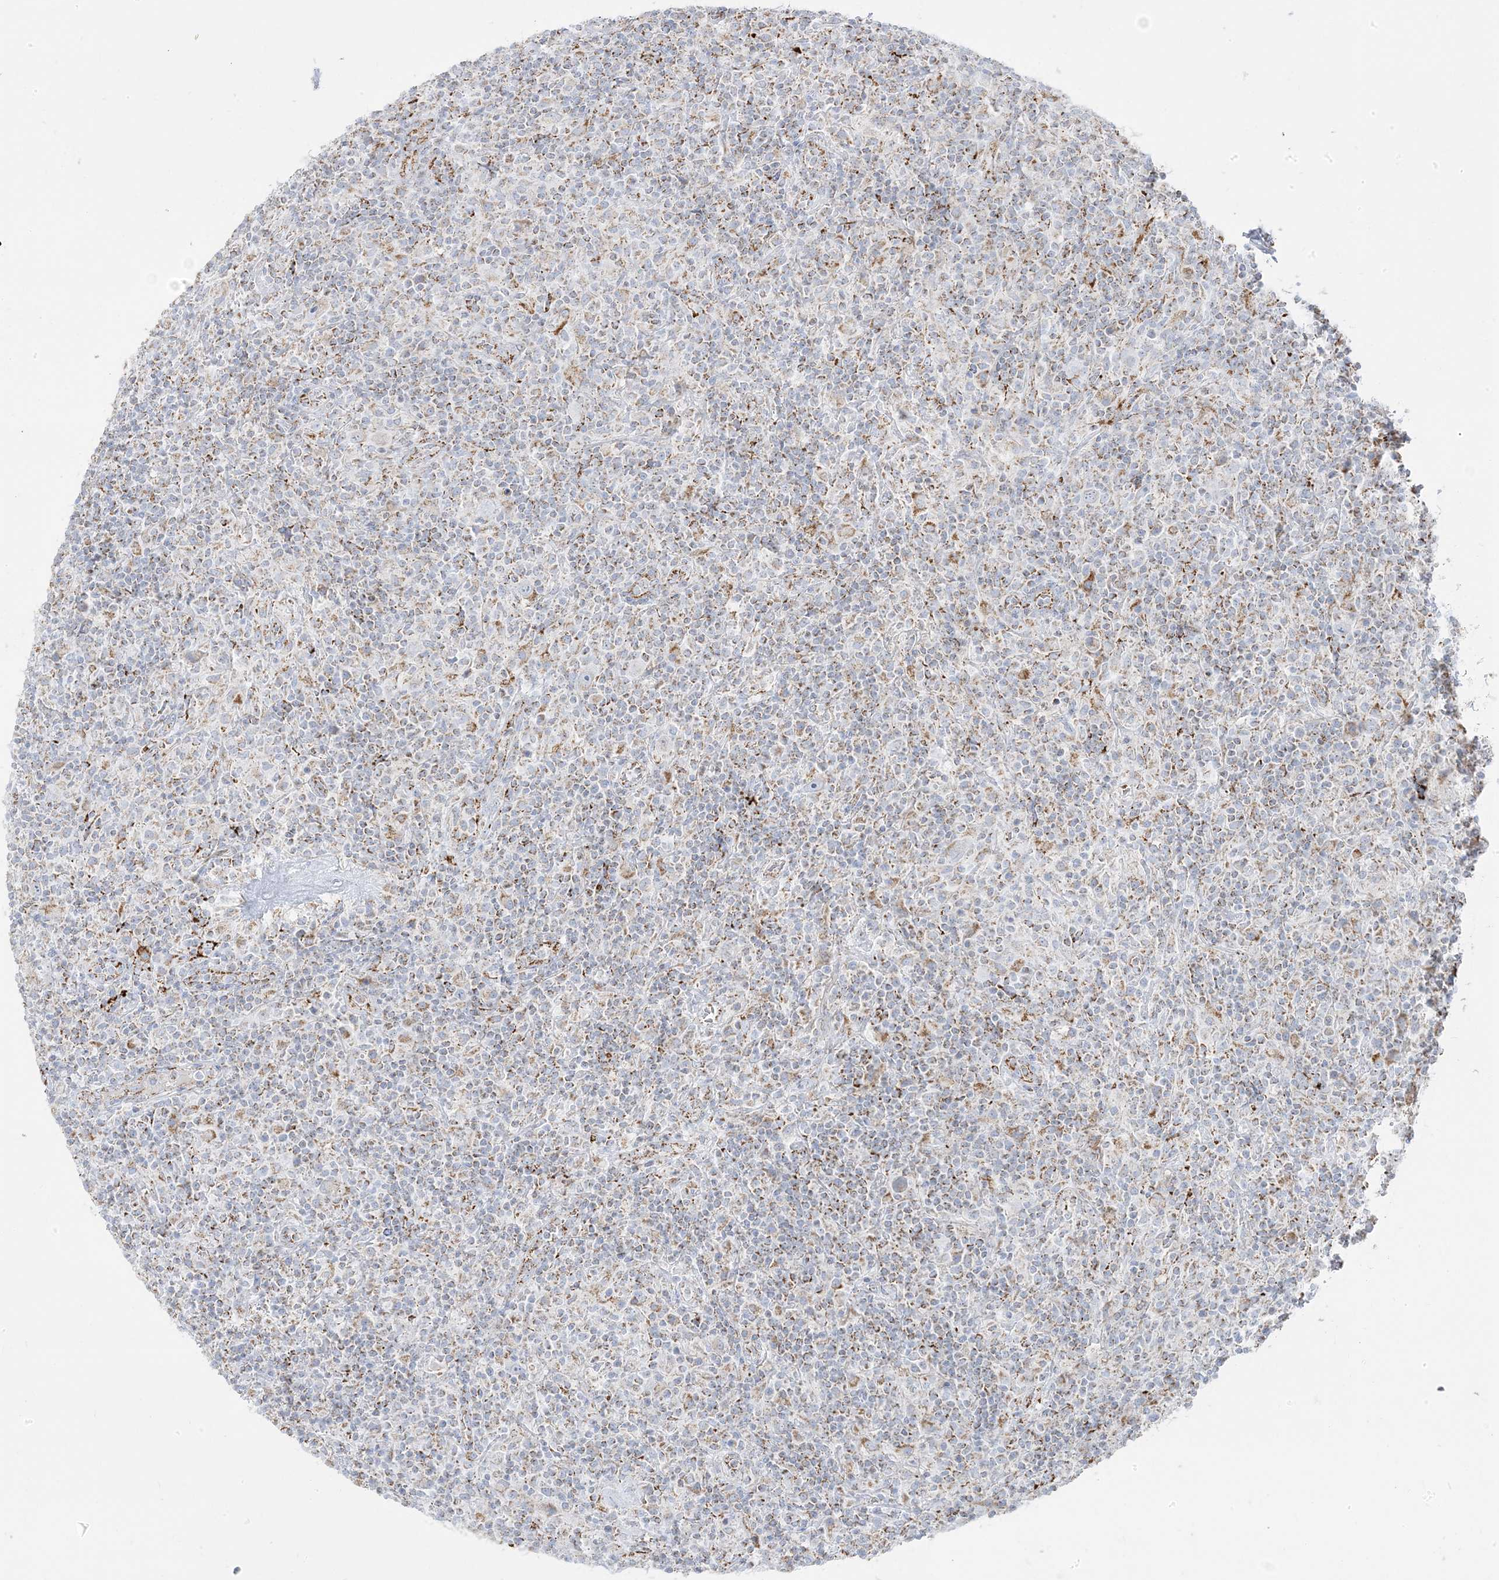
{"staining": {"intensity": "negative", "quantity": "none", "location": "none"}, "tissue": "lymphoma", "cell_type": "Tumor cells", "image_type": "cancer", "snomed": [{"axis": "morphology", "description": "Hodgkin's disease, NOS"}, {"axis": "topography", "description": "Lymph node"}], "caption": "Immunohistochemical staining of lymphoma displays no significant expression in tumor cells. (Stains: DAB immunohistochemistry (IHC) with hematoxylin counter stain, Microscopy: brightfield microscopy at high magnification).", "gene": "PCCB", "patient": {"sex": "male", "age": 70}}